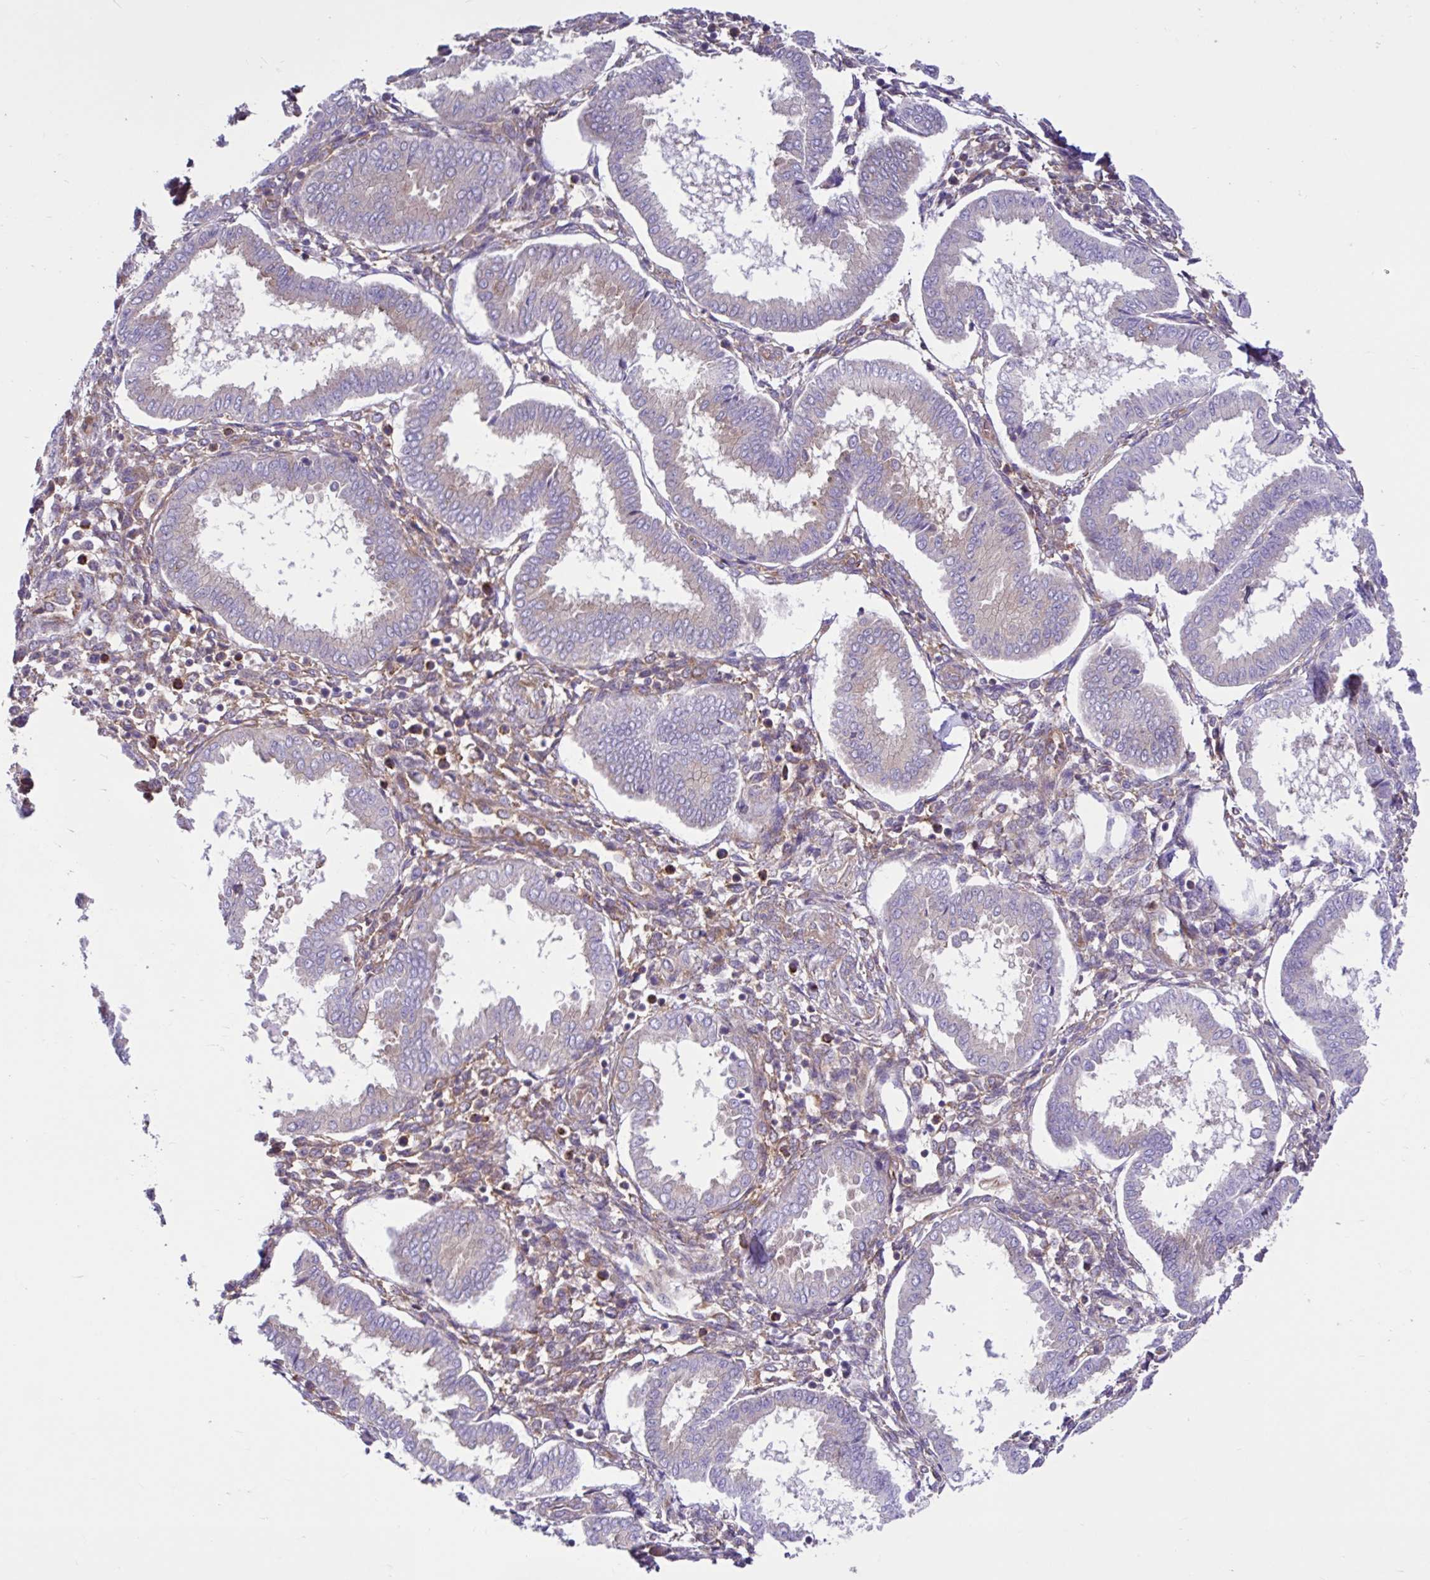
{"staining": {"intensity": "weak", "quantity": "<25%", "location": "cytoplasmic/membranous"}, "tissue": "endometrium", "cell_type": "Cells in endometrial stroma", "image_type": "normal", "snomed": [{"axis": "morphology", "description": "Normal tissue, NOS"}, {"axis": "topography", "description": "Endometrium"}], "caption": "Immunohistochemical staining of normal endometrium exhibits no significant positivity in cells in endometrial stroma.", "gene": "LARS1", "patient": {"sex": "female", "age": 24}}